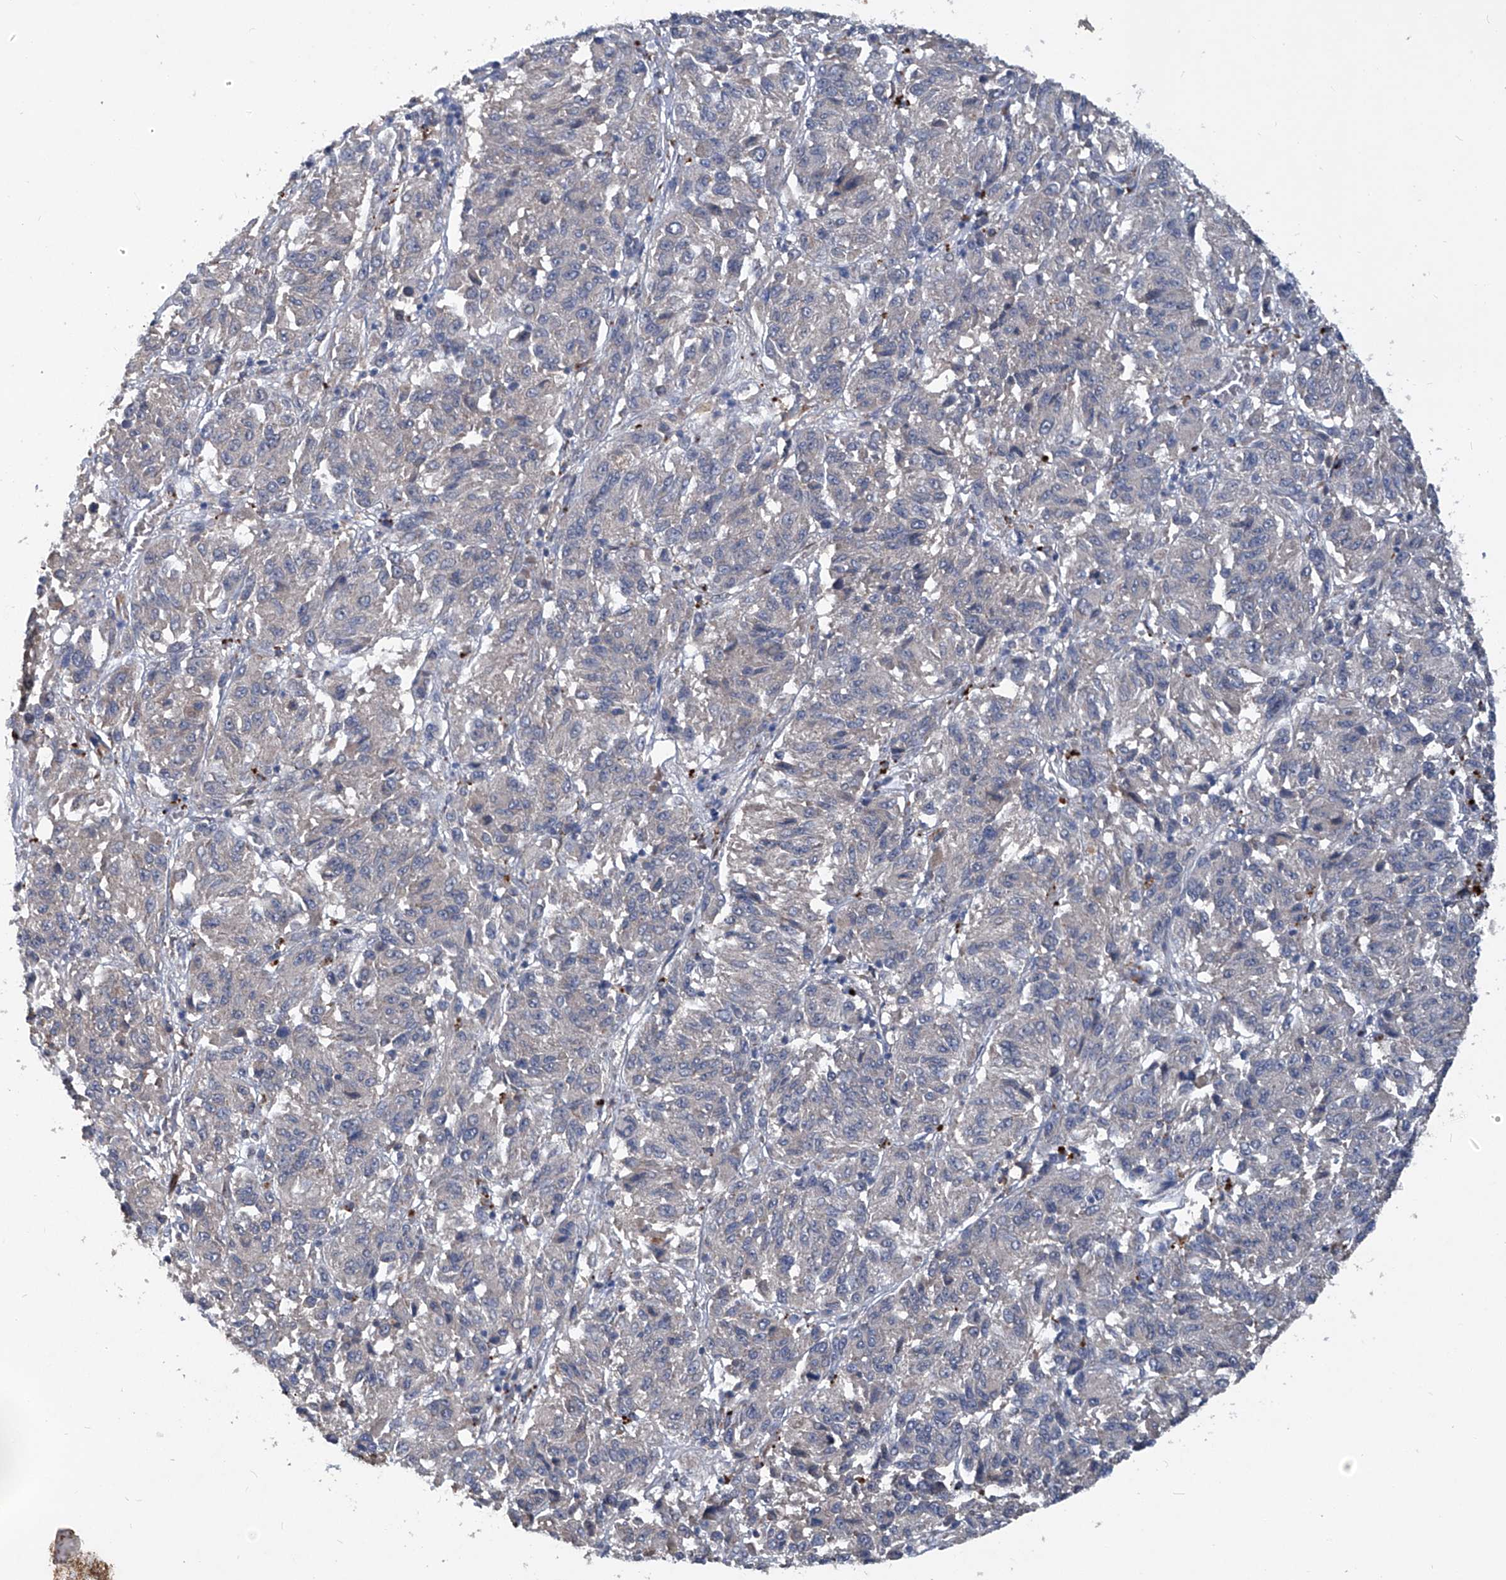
{"staining": {"intensity": "negative", "quantity": "none", "location": "none"}, "tissue": "melanoma", "cell_type": "Tumor cells", "image_type": "cancer", "snomed": [{"axis": "morphology", "description": "Malignant melanoma, Metastatic site"}, {"axis": "topography", "description": "Lung"}], "caption": "Protein analysis of melanoma demonstrates no significant staining in tumor cells. The staining was performed using DAB to visualize the protein expression in brown, while the nuclei were stained in blue with hematoxylin (Magnification: 20x).", "gene": "PCSK5", "patient": {"sex": "male", "age": 64}}